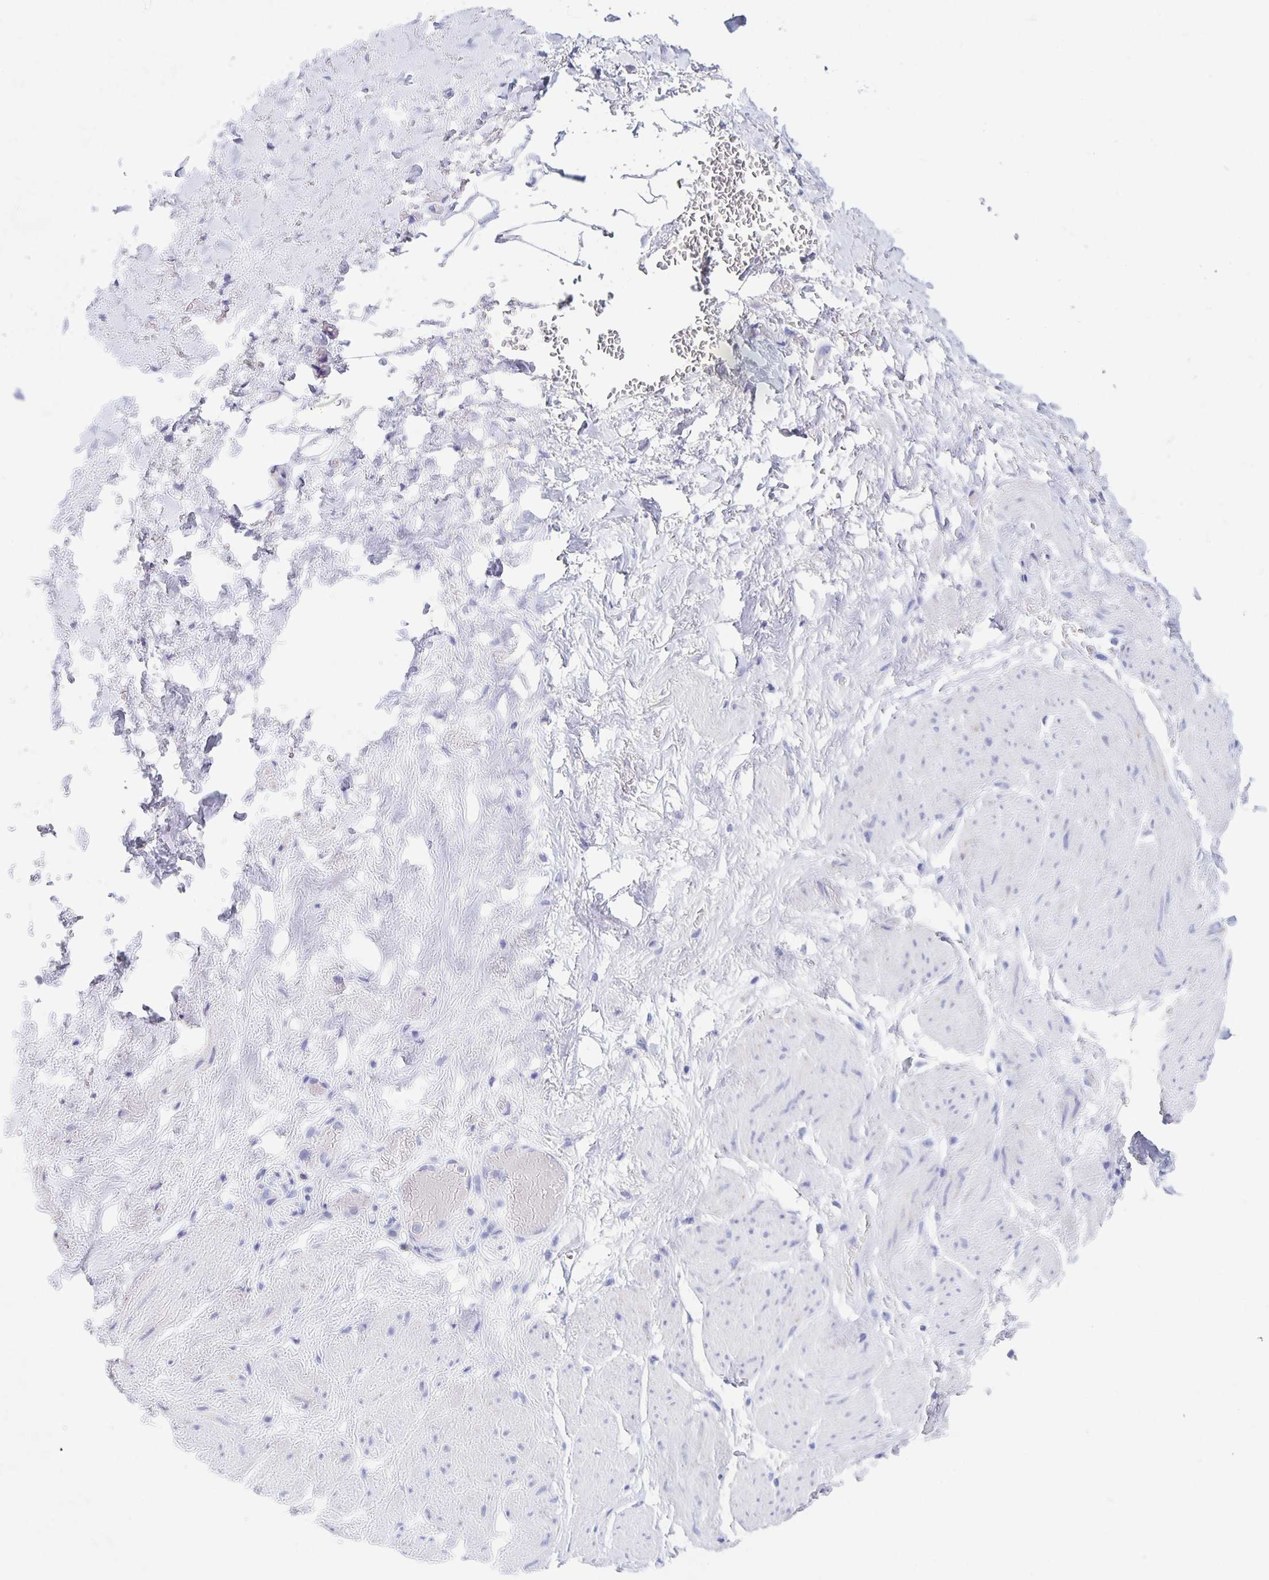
{"staining": {"intensity": "negative", "quantity": "none", "location": "none"}, "tissue": "adipose tissue", "cell_type": "Adipocytes", "image_type": "normal", "snomed": [{"axis": "morphology", "description": "Normal tissue, NOS"}, {"axis": "topography", "description": "Vagina"}, {"axis": "topography", "description": "Peripheral nerve tissue"}], "caption": "An immunohistochemistry (IHC) micrograph of normal adipose tissue is shown. There is no staining in adipocytes of adipose tissue.", "gene": "DMBT1", "patient": {"sex": "female", "age": 71}}